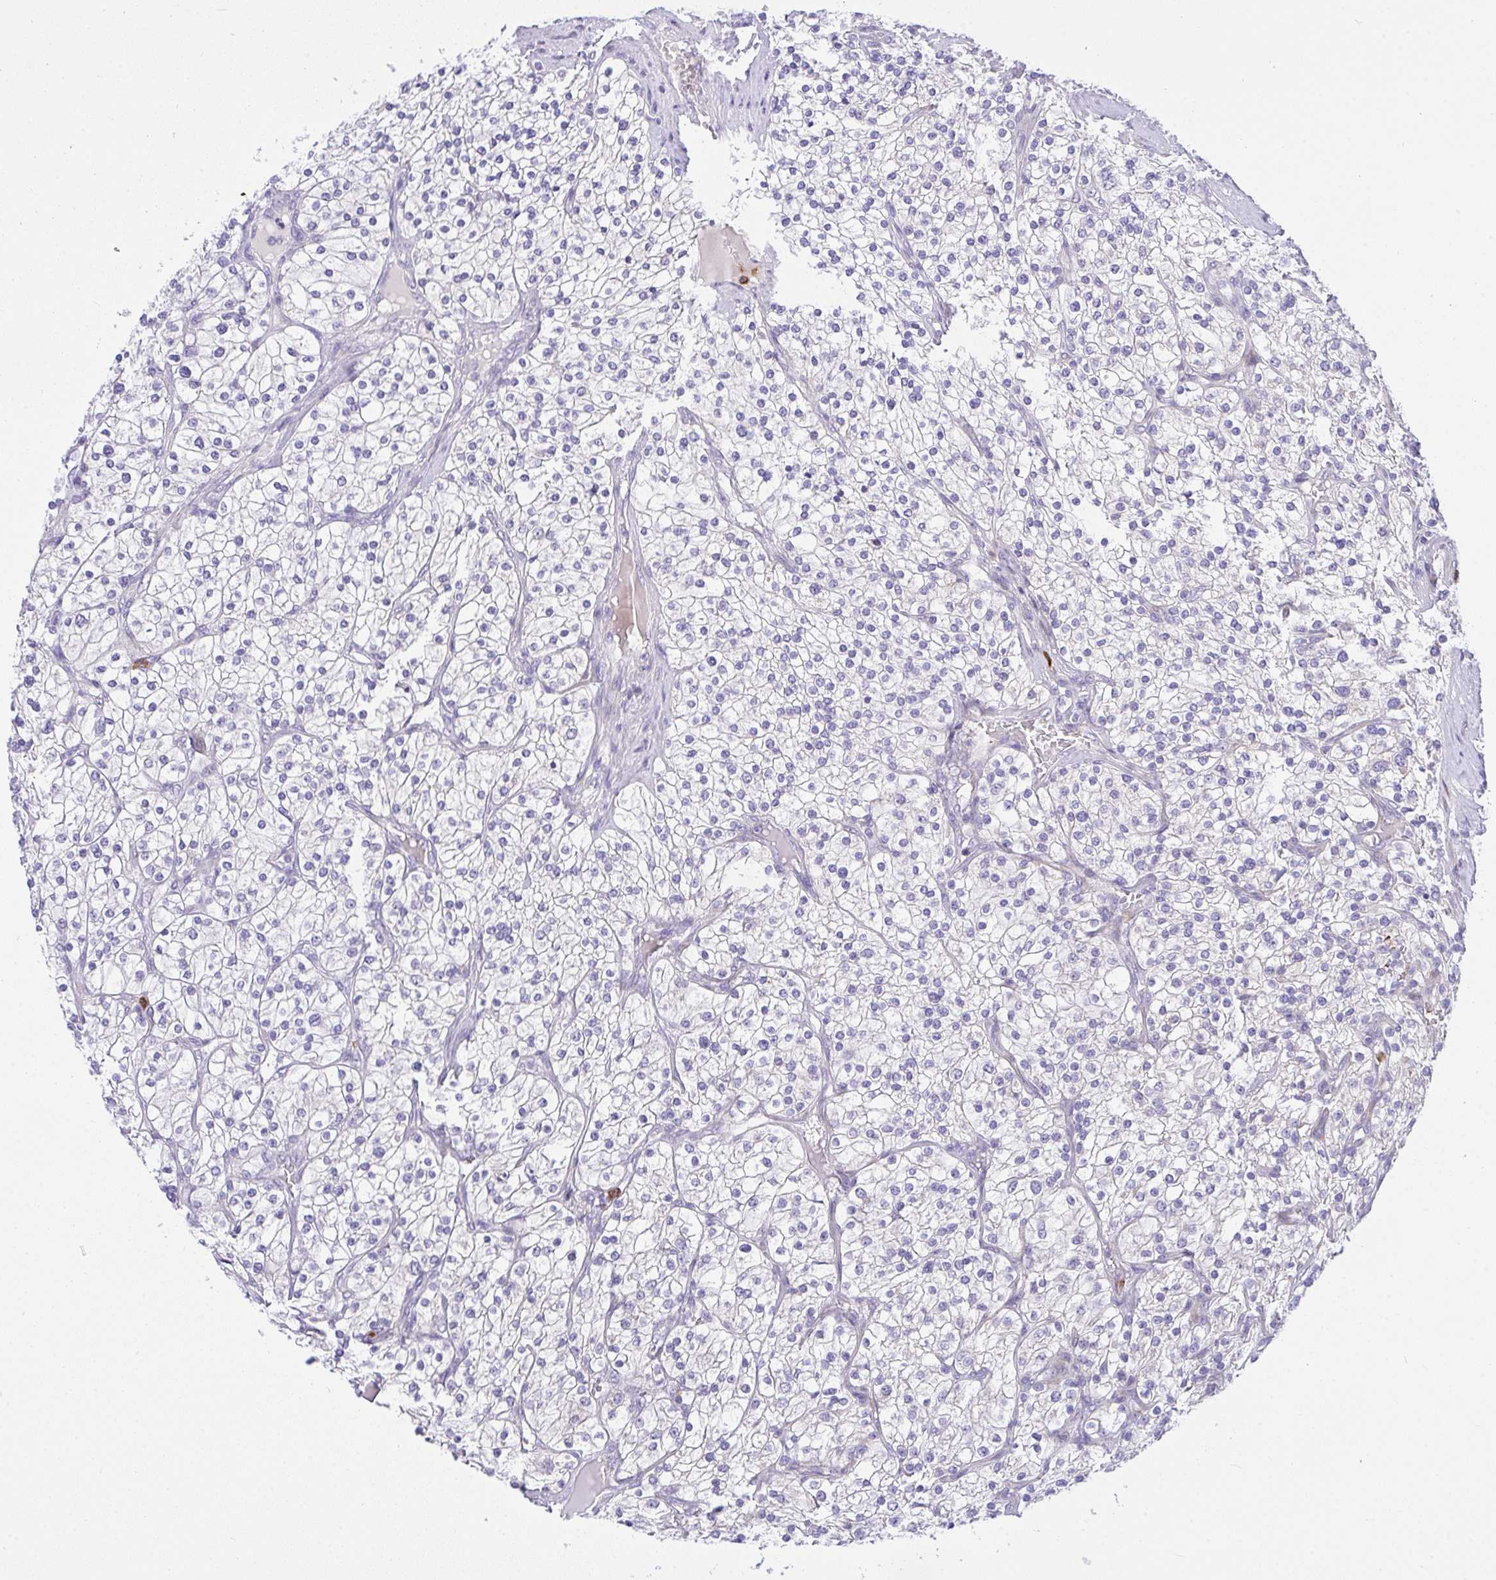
{"staining": {"intensity": "negative", "quantity": "none", "location": "none"}, "tissue": "renal cancer", "cell_type": "Tumor cells", "image_type": "cancer", "snomed": [{"axis": "morphology", "description": "Adenocarcinoma, NOS"}, {"axis": "topography", "description": "Kidney"}], "caption": "An immunohistochemistry histopathology image of renal adenocarcinoma is shown. There is no staining in tumor cells of renal adenocarcinoma. (Immunohistochemistry (ihc), brightfield microscopy, high magnification).", "gene": "ZNF554", "patient": {"sex": "male", "age": 80}}